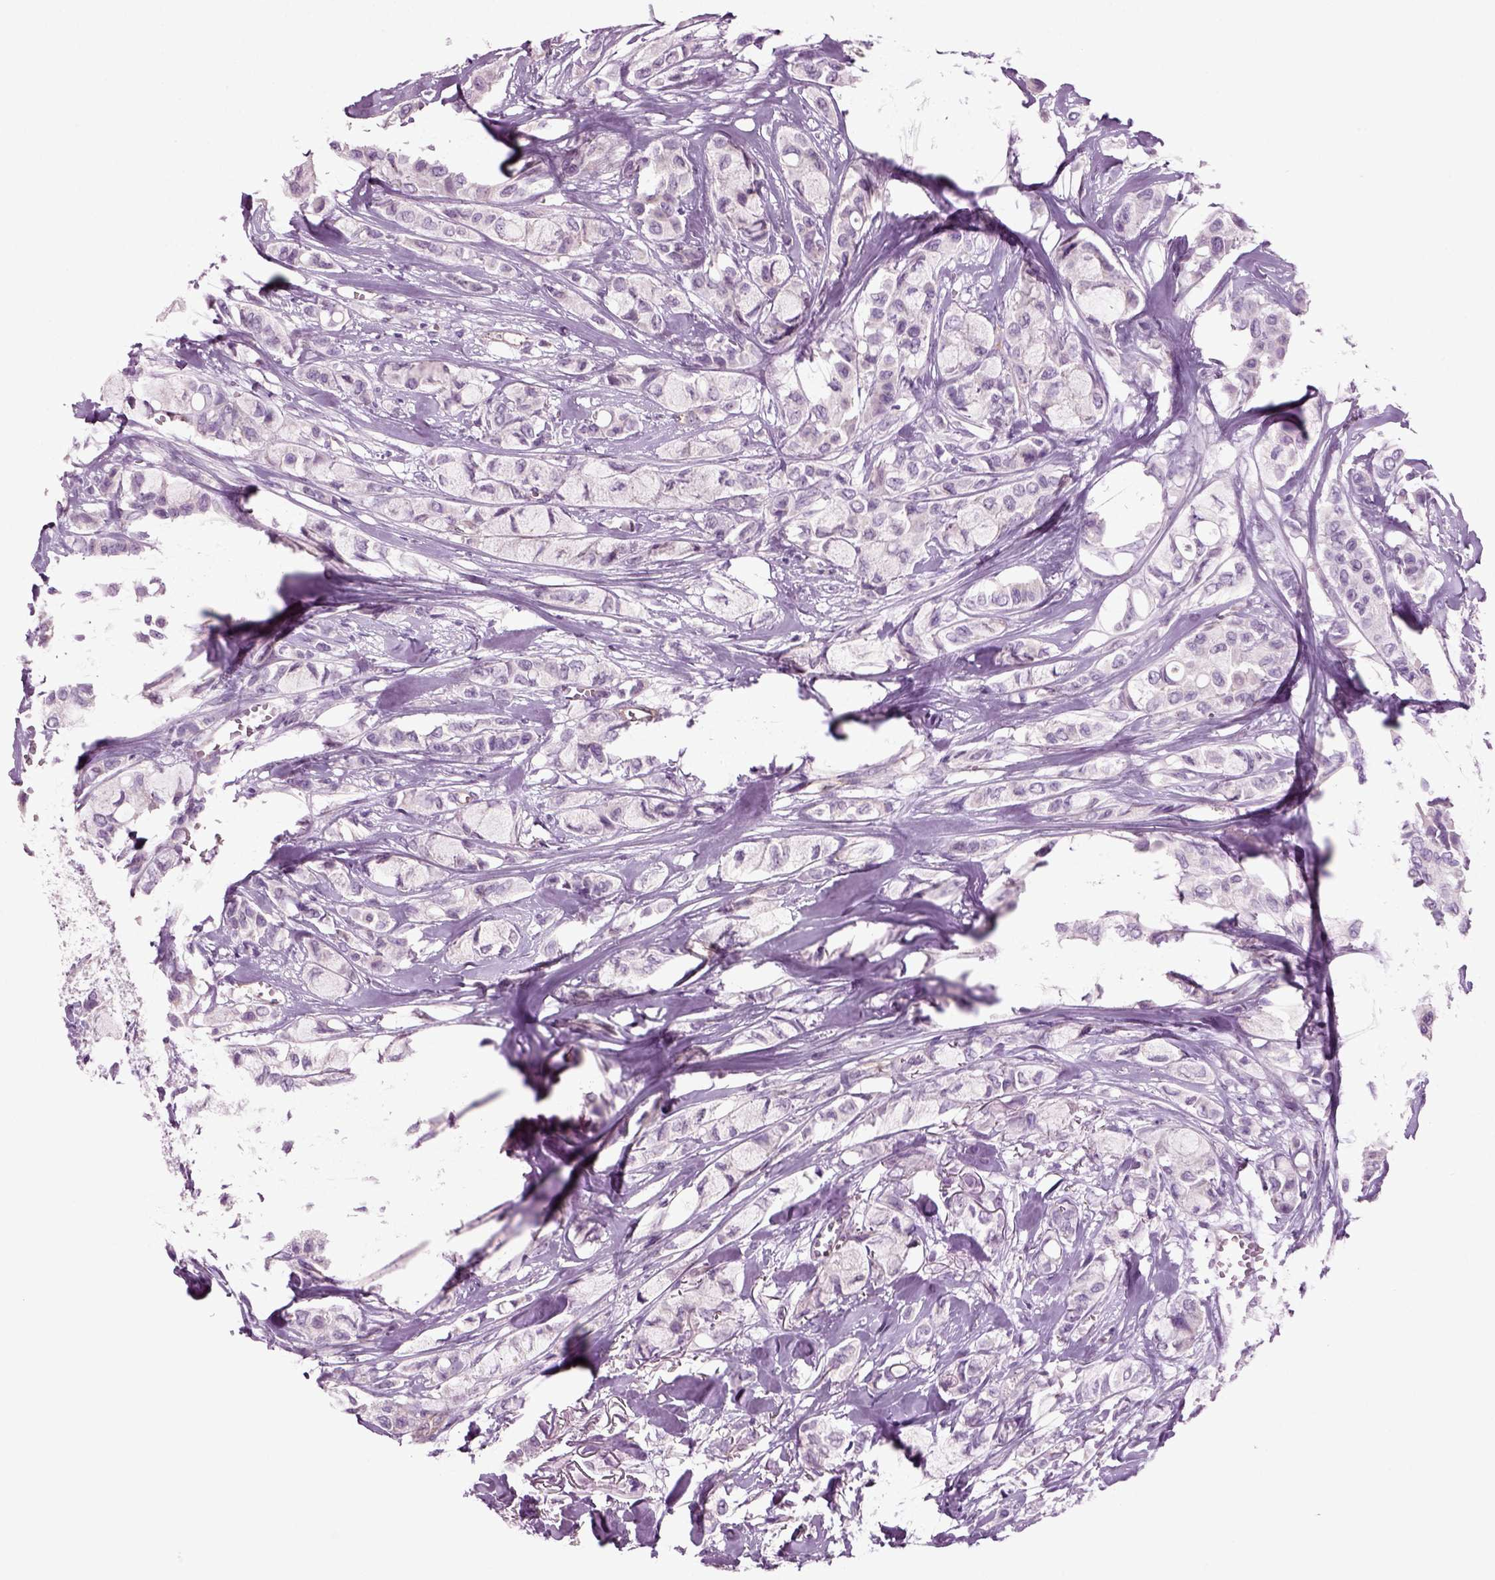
{"staining": {"intensity": "negative", "quantity": "none", "location": "none"}, "tissue": "breast cancer", "cell_type": "Tumor cells", "image_type": "cancer", "snomed": [{"axis": "morphology", "description": "Duct carcinoma"}, {"axis": "topography", "description": "Breast"}], "caption": "Immunohistochemistry image of human breast cancer (invasive ductal carcinoma) stained for a protein (brown), which reveals no positivity in tumor cells. The staining was performed using DAB to visualize the protein expression in brown, while the nuclei were stained in blue with hematoxylin (Magnification: 20x).", "gene": "COL9A2", "patient": {"sex": "female", "age": 85}}